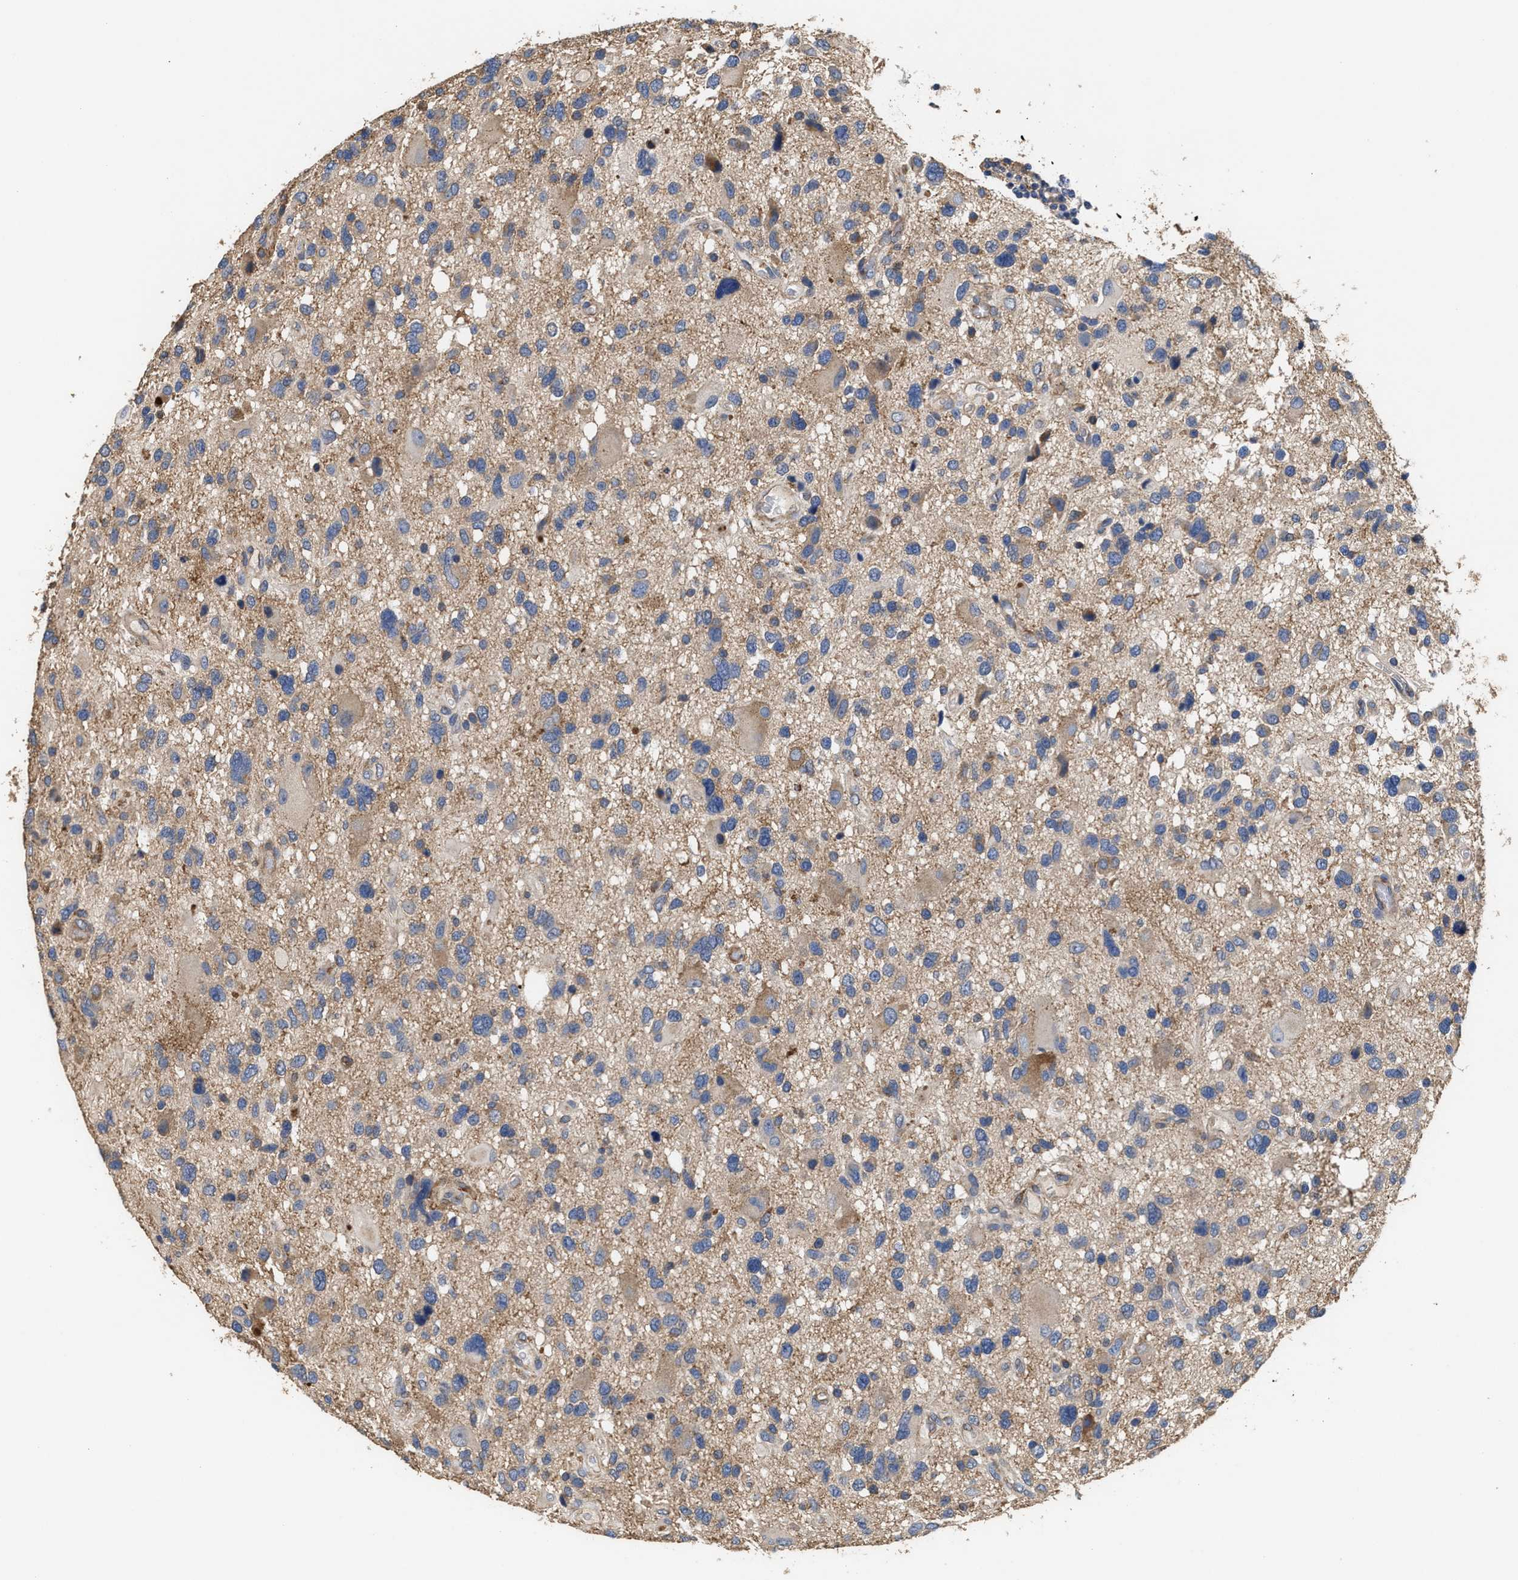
{"staining": {"intensity": "weak", "quantity": "25%-75%", "location": "cytoplasmic/membranous"}, "tissue": "glioma", "cell_type": "Tumor cells", "image_type": "cancer", "snomed": [{"axis": "morphology", "description": "Glioma, malignant, High grade"}, {"axis": "topography", "description": "Brain"}], "caption": "Immunohistochemistry (IHC) (DAB) staining of human glioma displays weak cytoplasmic/membranous protein staining in about 25%-75% of tumor cells.", "gene": "KLB", "patient": {"sex": "male", "age": 33}}